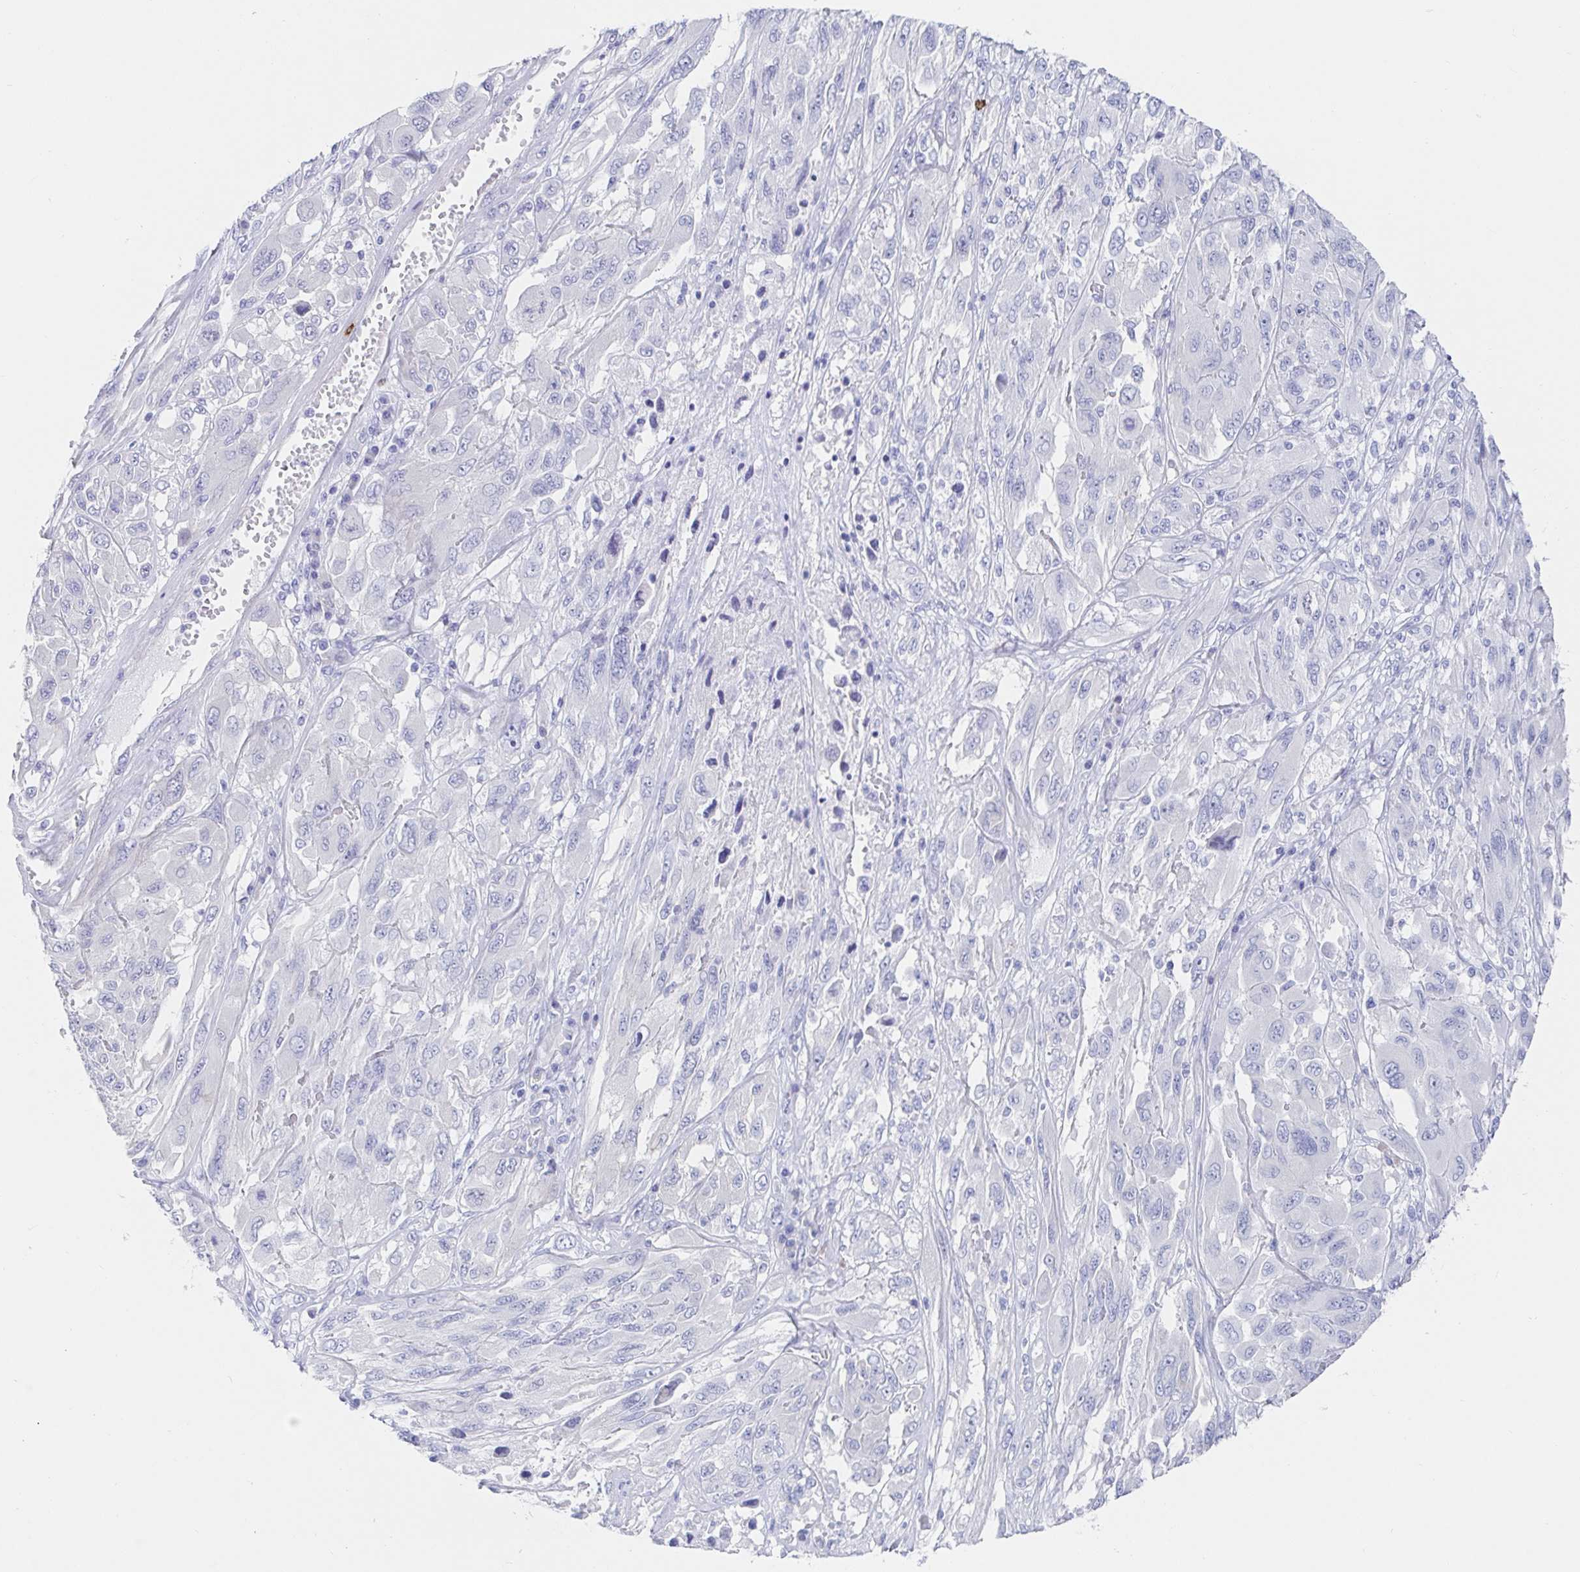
{"staining": {"intensity": "negative", "quantity": "none", "location": "none"}, "tissue": "melanoma", "cell_type": "Tumor cells", "image_type": "cancer", "snomed": [{"axis": "morphology", "description": "Malignant melanoma, NOS"}, {"axis": "topography", "description": "Skin"}], "caption": "A micrograph of human melanoma is negative for staining in tumor cells.", "gene": "PACSIN1", "patient": {"sex": "female", "age": 91}}